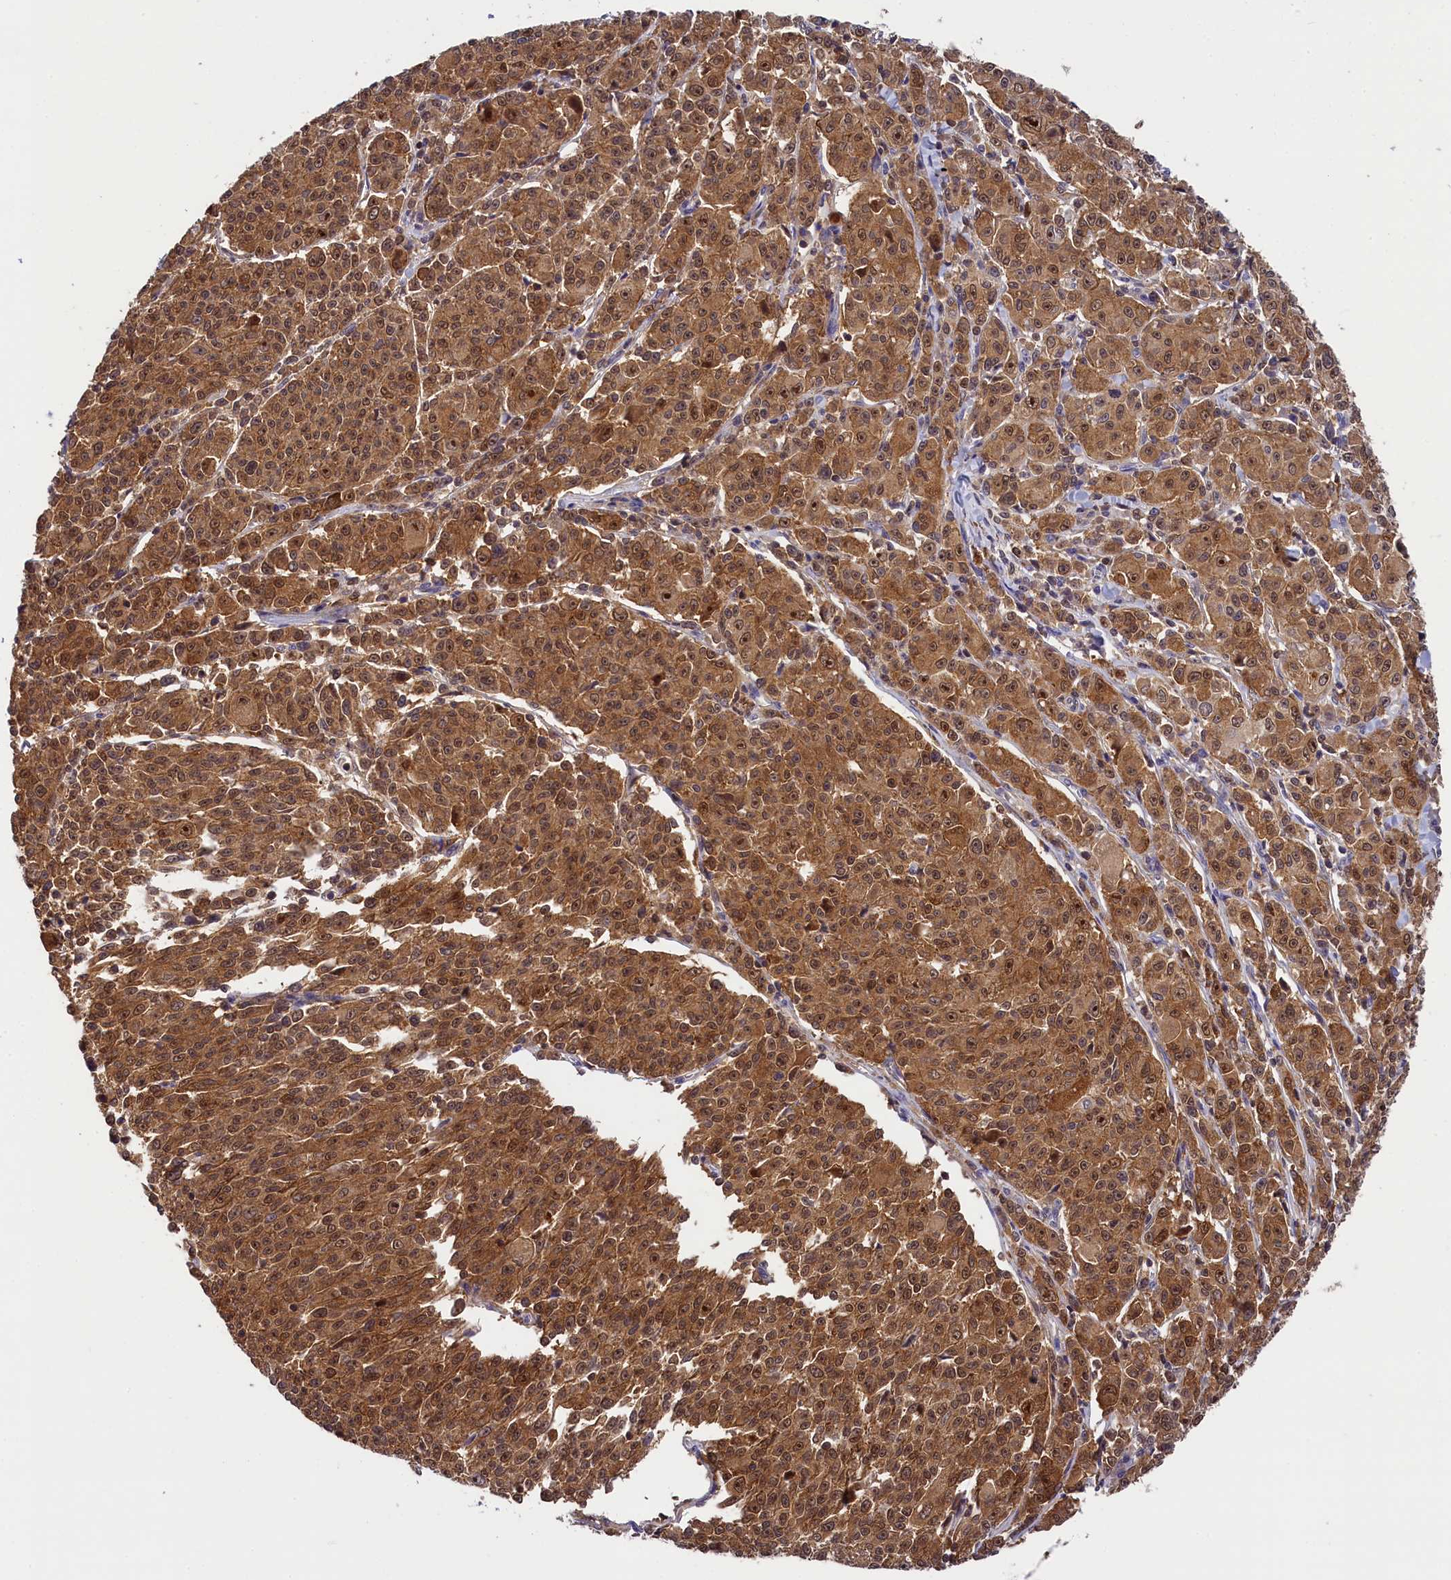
{"staining": {"intensity": "moderate", "quantity": ">75%", "location": "cytoplasmic/membranous,nuclear"}, "tissue": "melanoma", "cell_type": "Tumor cells", "image_type": "cancer", "snomed": [{"axis": "morphology", "description": "Malignant melanoma, NOS"}, {"axis": "topography", "description": "Skin"}], "caption": "Immunohistochemistry (IHC) of melanoma shows medium levels of moderate cytoplasmic/membranous and nuclear expression in approximately >75% of tumor cells.", "gene": "EIF6", "patient": {"sex": "female", "age": 52}}